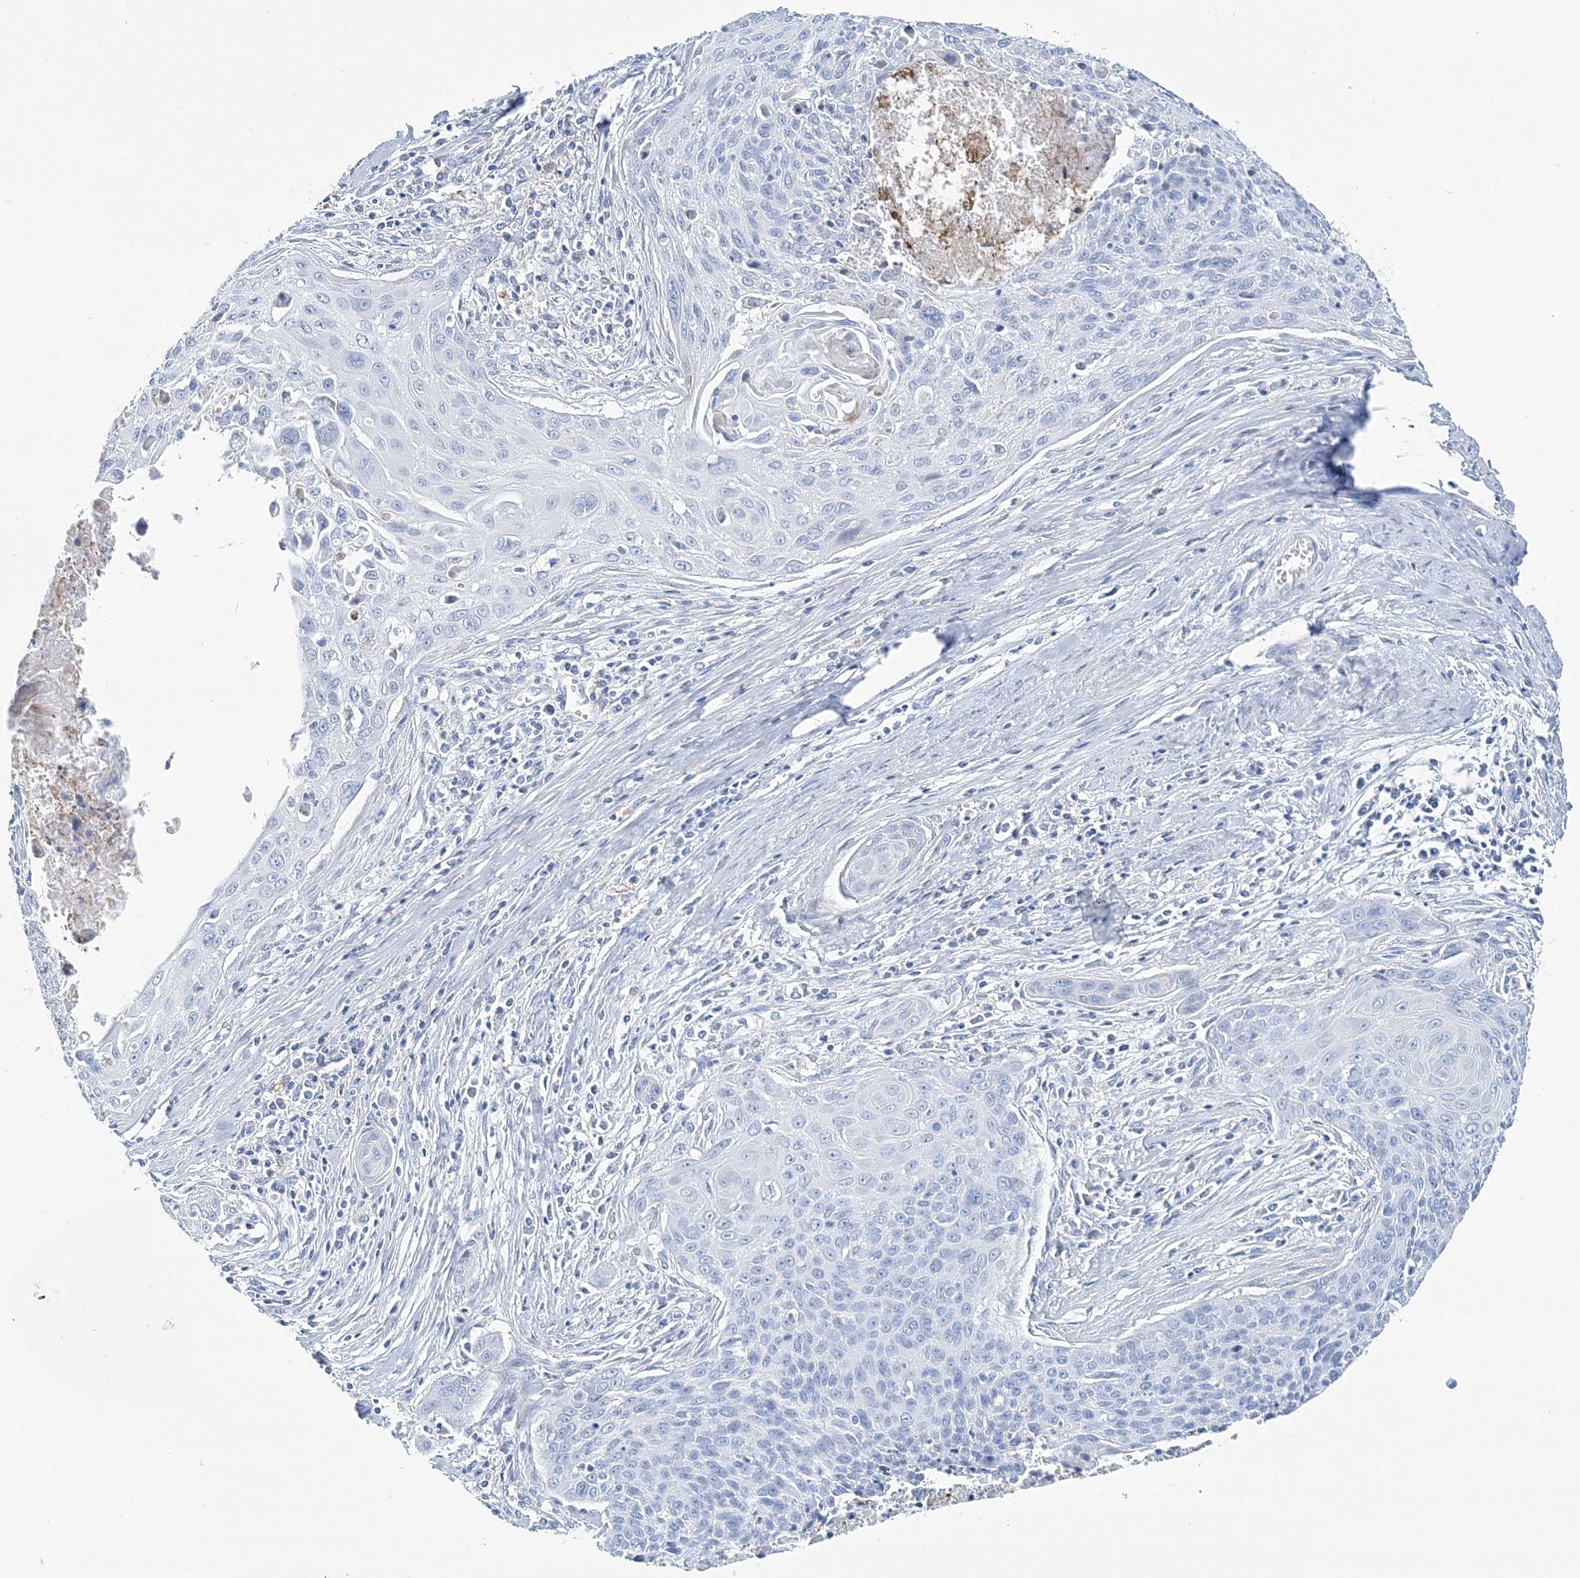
{"staining": {"intensity": "negative", "quantity": "none", "location": "none"}, "tissue": "cervical cancer", "cell_type": "Tumor cells", "image_type": "cancer", "snomed": [{"axis": "morphology", "description": "Squamous cell carcinoma, NOS"}, {"axis": "topography", "description": "Cervix"}], "caption": "Tumor cells show no significant protein staining in cervical cancer. (DAB (3,3'-diaminobenzidine) immunohistochemistry (IHC) with hematoxylin counter stain).", "gene": "NKX6-1", "patient": {"sex": "female", "age": 55}}